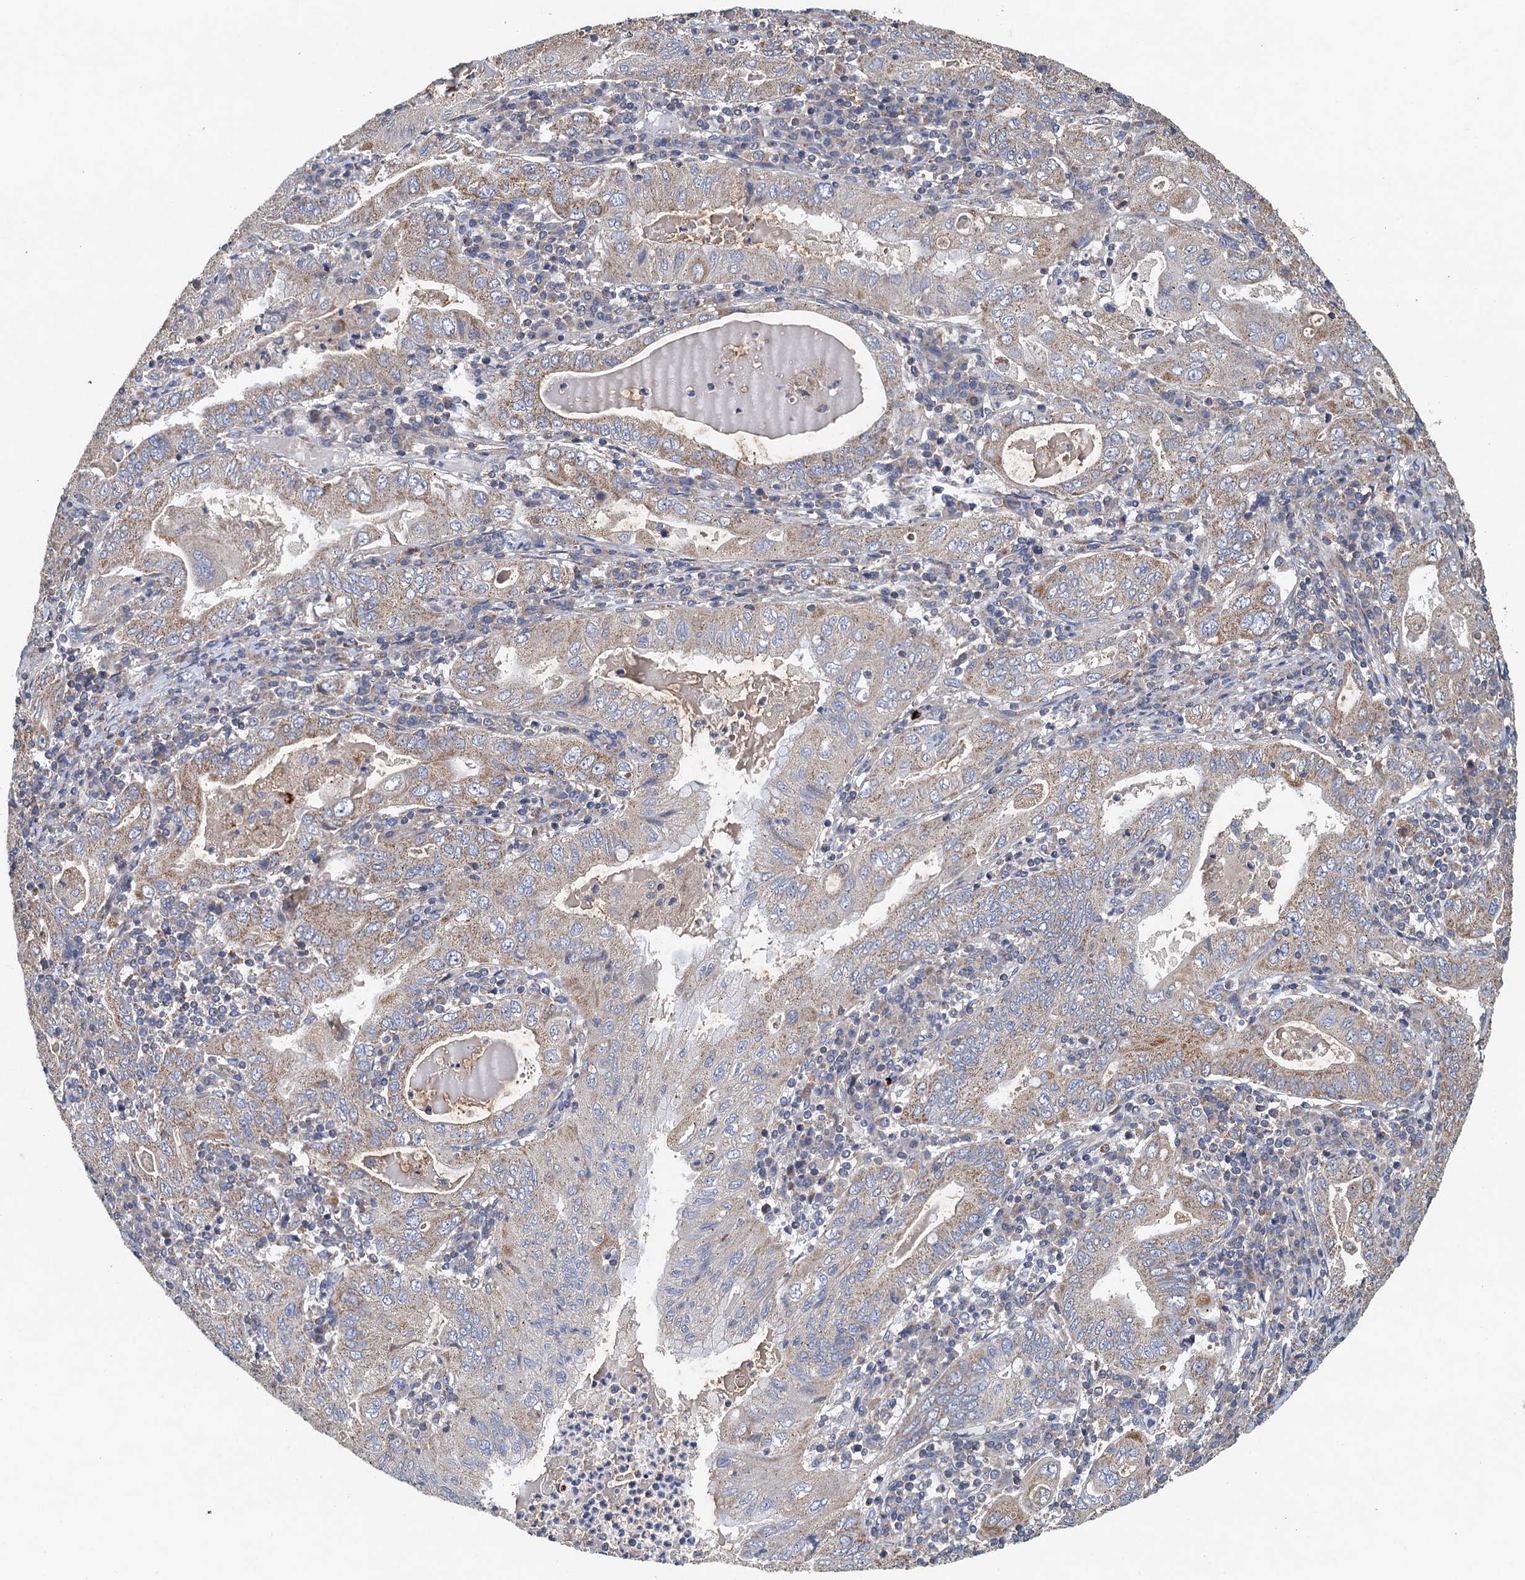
{"staining": {"intensity": "weak", "quantity": "<25%", "location": "cytoplasmic/membranous"}, "tissue": "stomach cancer", "cell_type": "Tumor cells", "image_type": "cancer", "snomed": [{"axis": "morphology", "description": "Normal tissue, NOS"}, {"axis": "morphology", "description": "Adenocarcinoma, NOS"}, {"axis": "topography", "description": "Esophagus"}, {"axis": "topography", "description": "Stomach, upper"}, {"axis": "topography", "description": "Peripheral nerve tissue"}], "caption": "Stomach cancer was stained to show a protein in brown. There is no significant staining in tumor cells.", "gene": "BCS1L", "patient": {"sex": "male", "age": 62}}